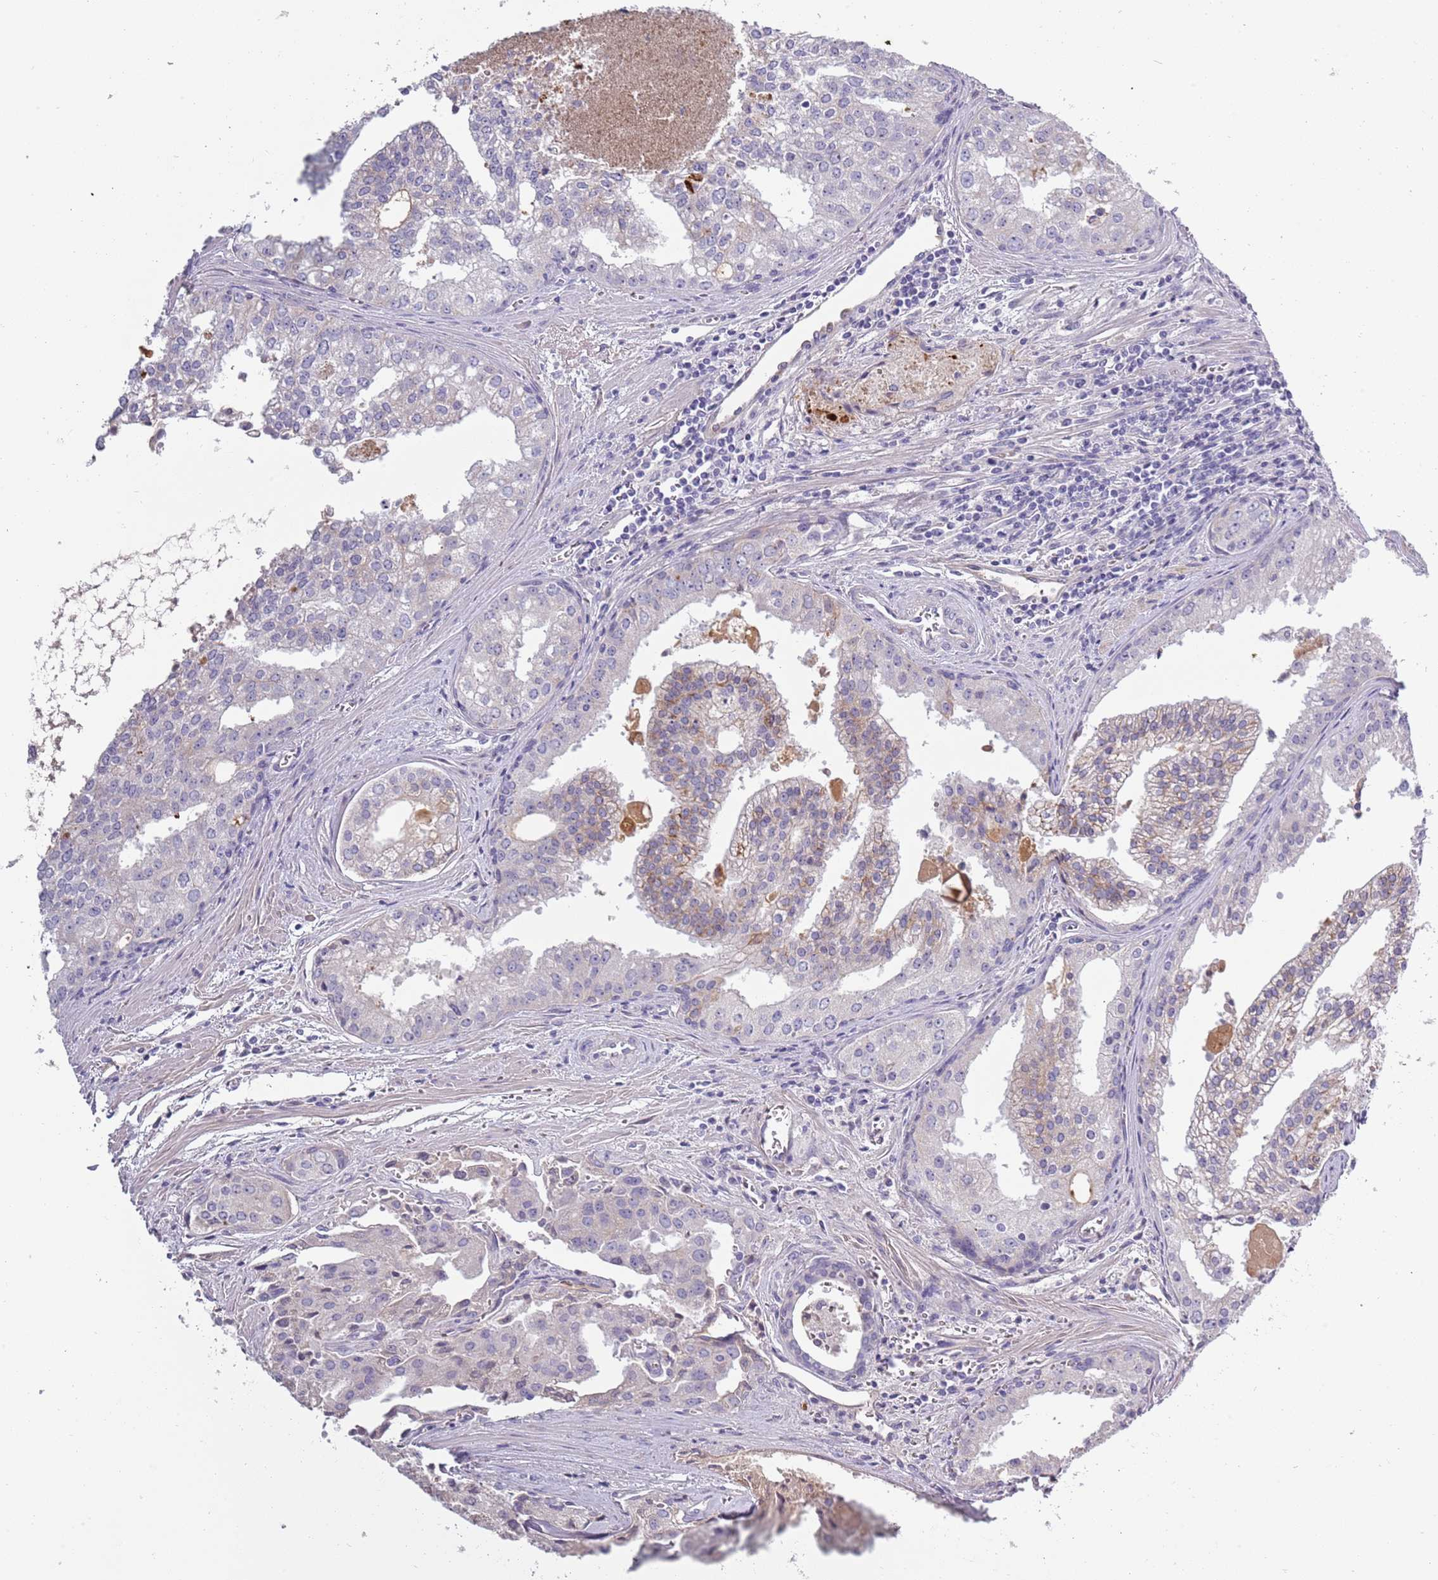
{"staining": {"intensity": "negative", "quantity": "none", "location": "none"}, "tissue": "prostate cancer", "cell_type": "Tumor cells", "image_type": "cancer", "snomed": [{"axis": "morphology", "description": "Adenocarcinoma, High grade"}, {"axis": "topography", "description": "Prostate"}], "caption": "A histopathology image of high-grade adenocarcinoma (prostate) stained for a protein reveals no brown staining in tumor cells. (Immunohistochemistry (ihc), brightfield microscopy, high magnification).", "gene": "TNFRSF6B", "patient": {"sex": "male", "age": 68}}